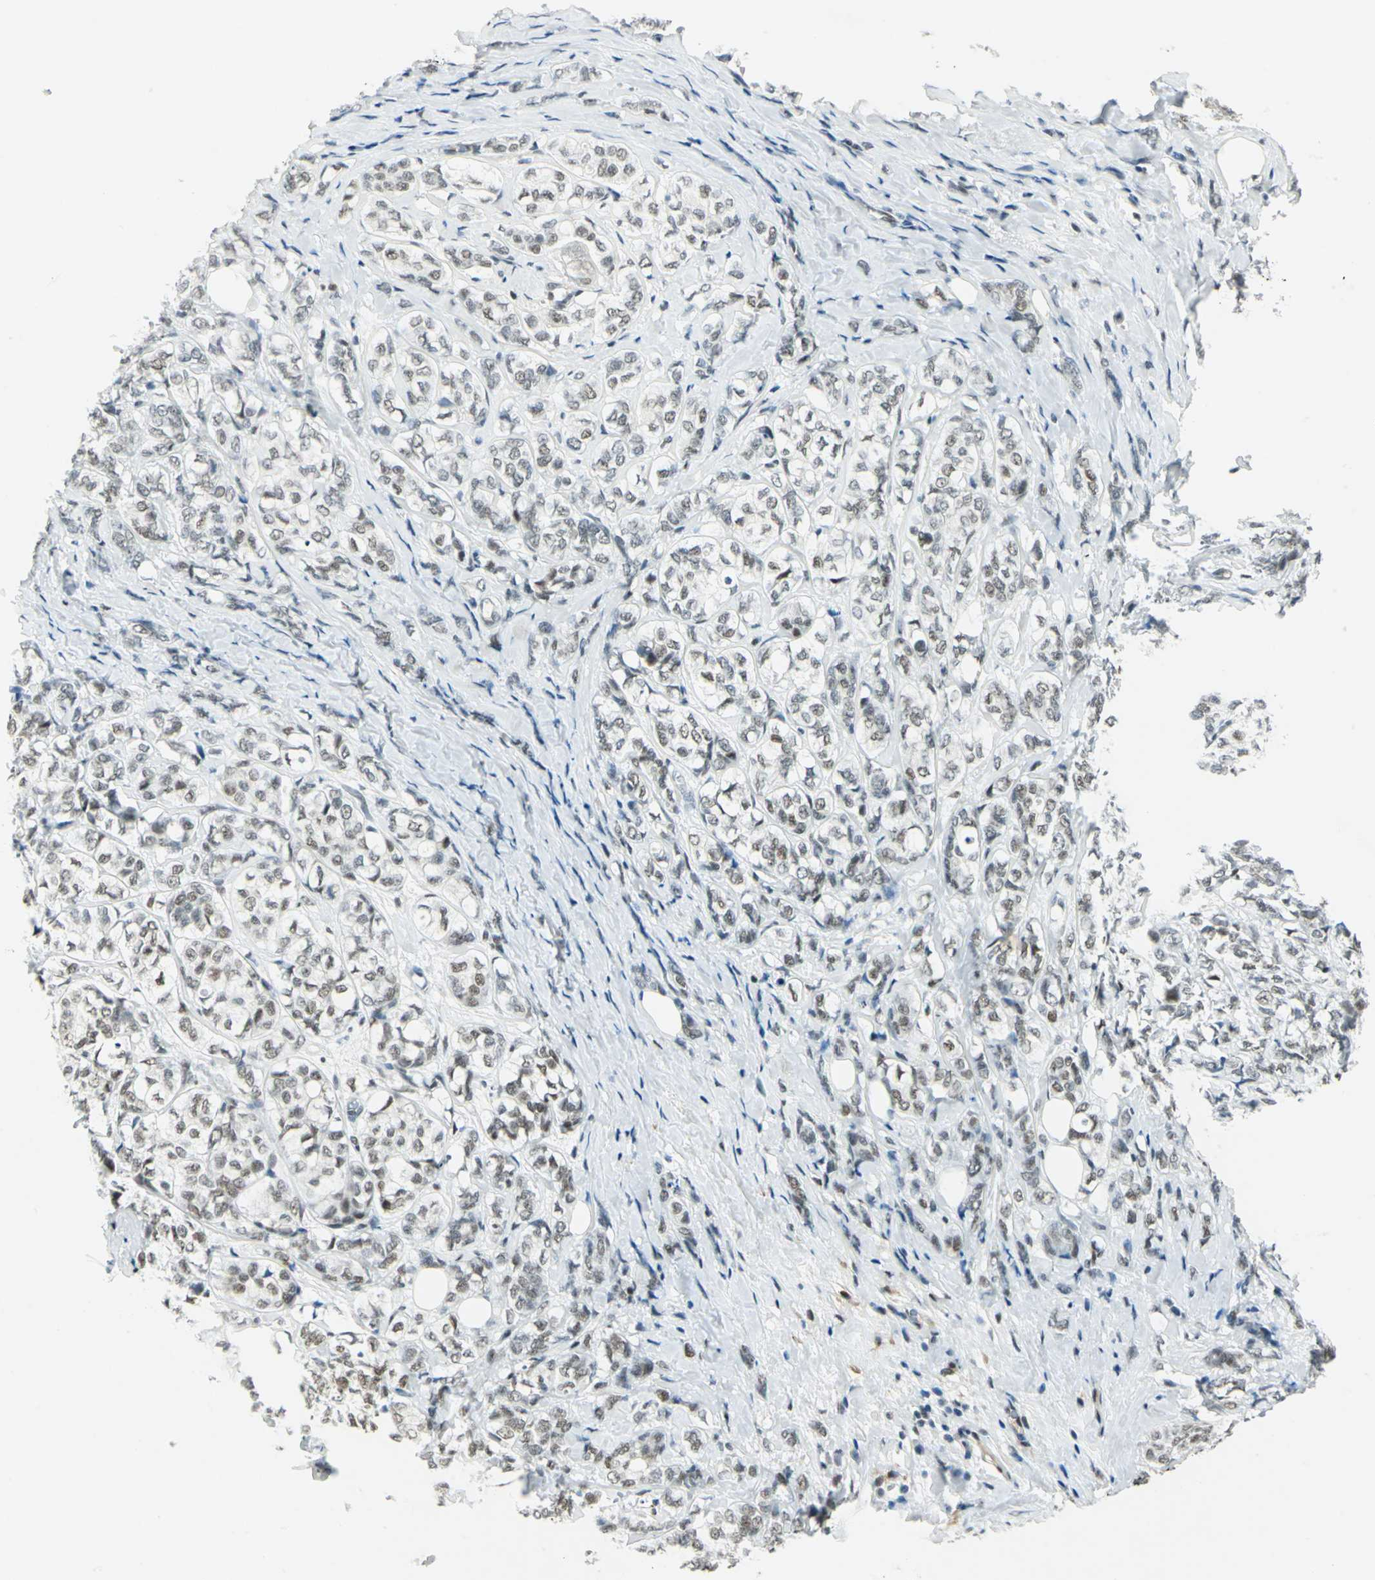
{"staining": {"intensity": "weak", "quantity": "25%-75%", "location": "nuclear"}, "tissue": "breast cancer", "cell_type": "Tumor cells", "image_type": "cancer", "snomed": [{"axis": "morphology", "description": "Lobular carcinoma"}, {"axis": "topography", "description": "Breast"}], "caption": "The immunohistochemical stain highlights weak nuclear expression in tumor cells of breast cancer (lobular carcinoma) tissue.", "gene": "MTMR10", "patient": {"sex": "female", "age": 60}}